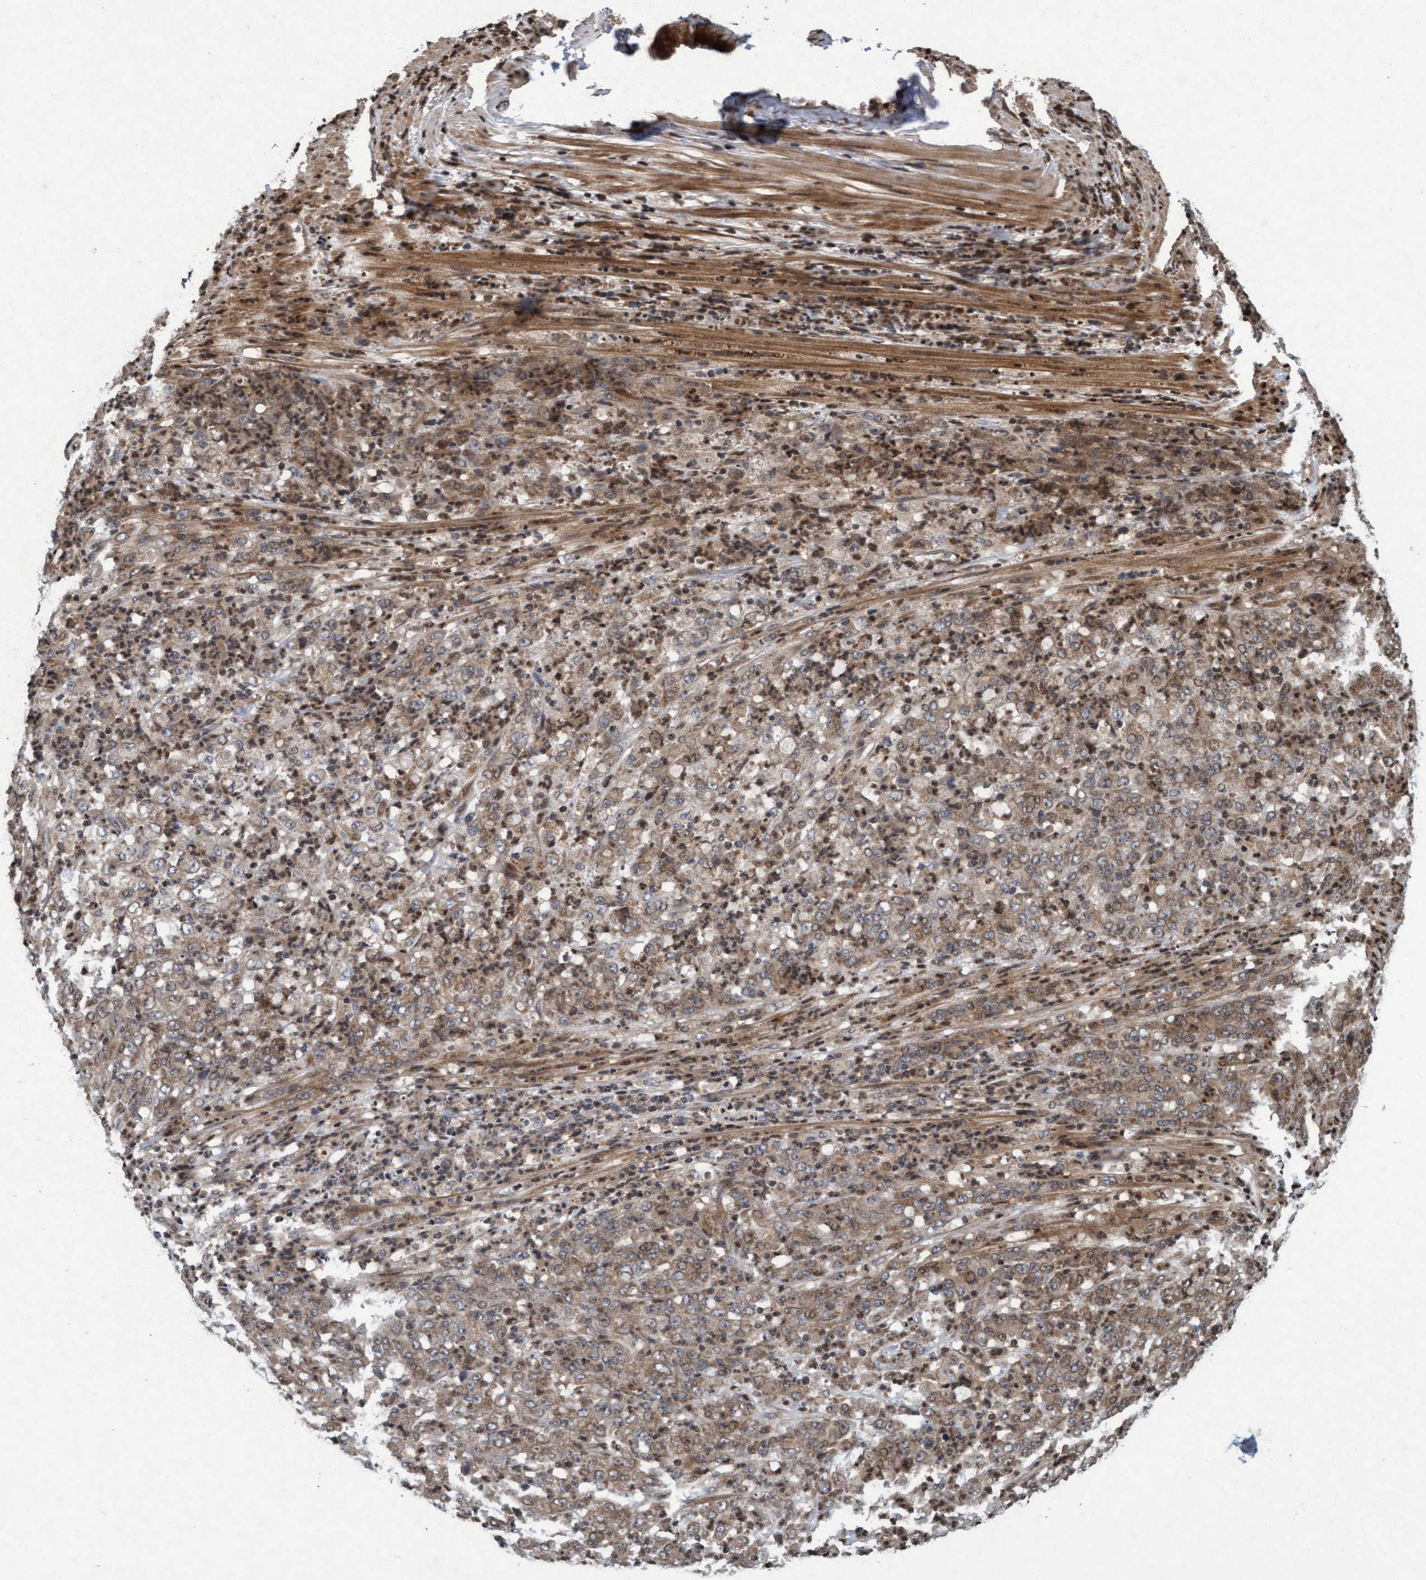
{"staining": {"intensity": "moderate", "quantity": ">75%", "location": "cytoplasmic/membranous"}, "tissue": "stomach cancer", "cell_type": "Tumor cells", "image_type": "cancer", "snomed": [{"axis": "morphology", "description": "Adenocarcinoma, NOS"}, {"axis": "topography", "description": "Stomach, lower"}], "caption": "A brown stain highlights moderate cytoplasmic/membranous staining of a protein in human stomach adenocarcinoma tumor cells.", "gene": "KCNC2", "patient": {"sex": "female", "age": 71}}